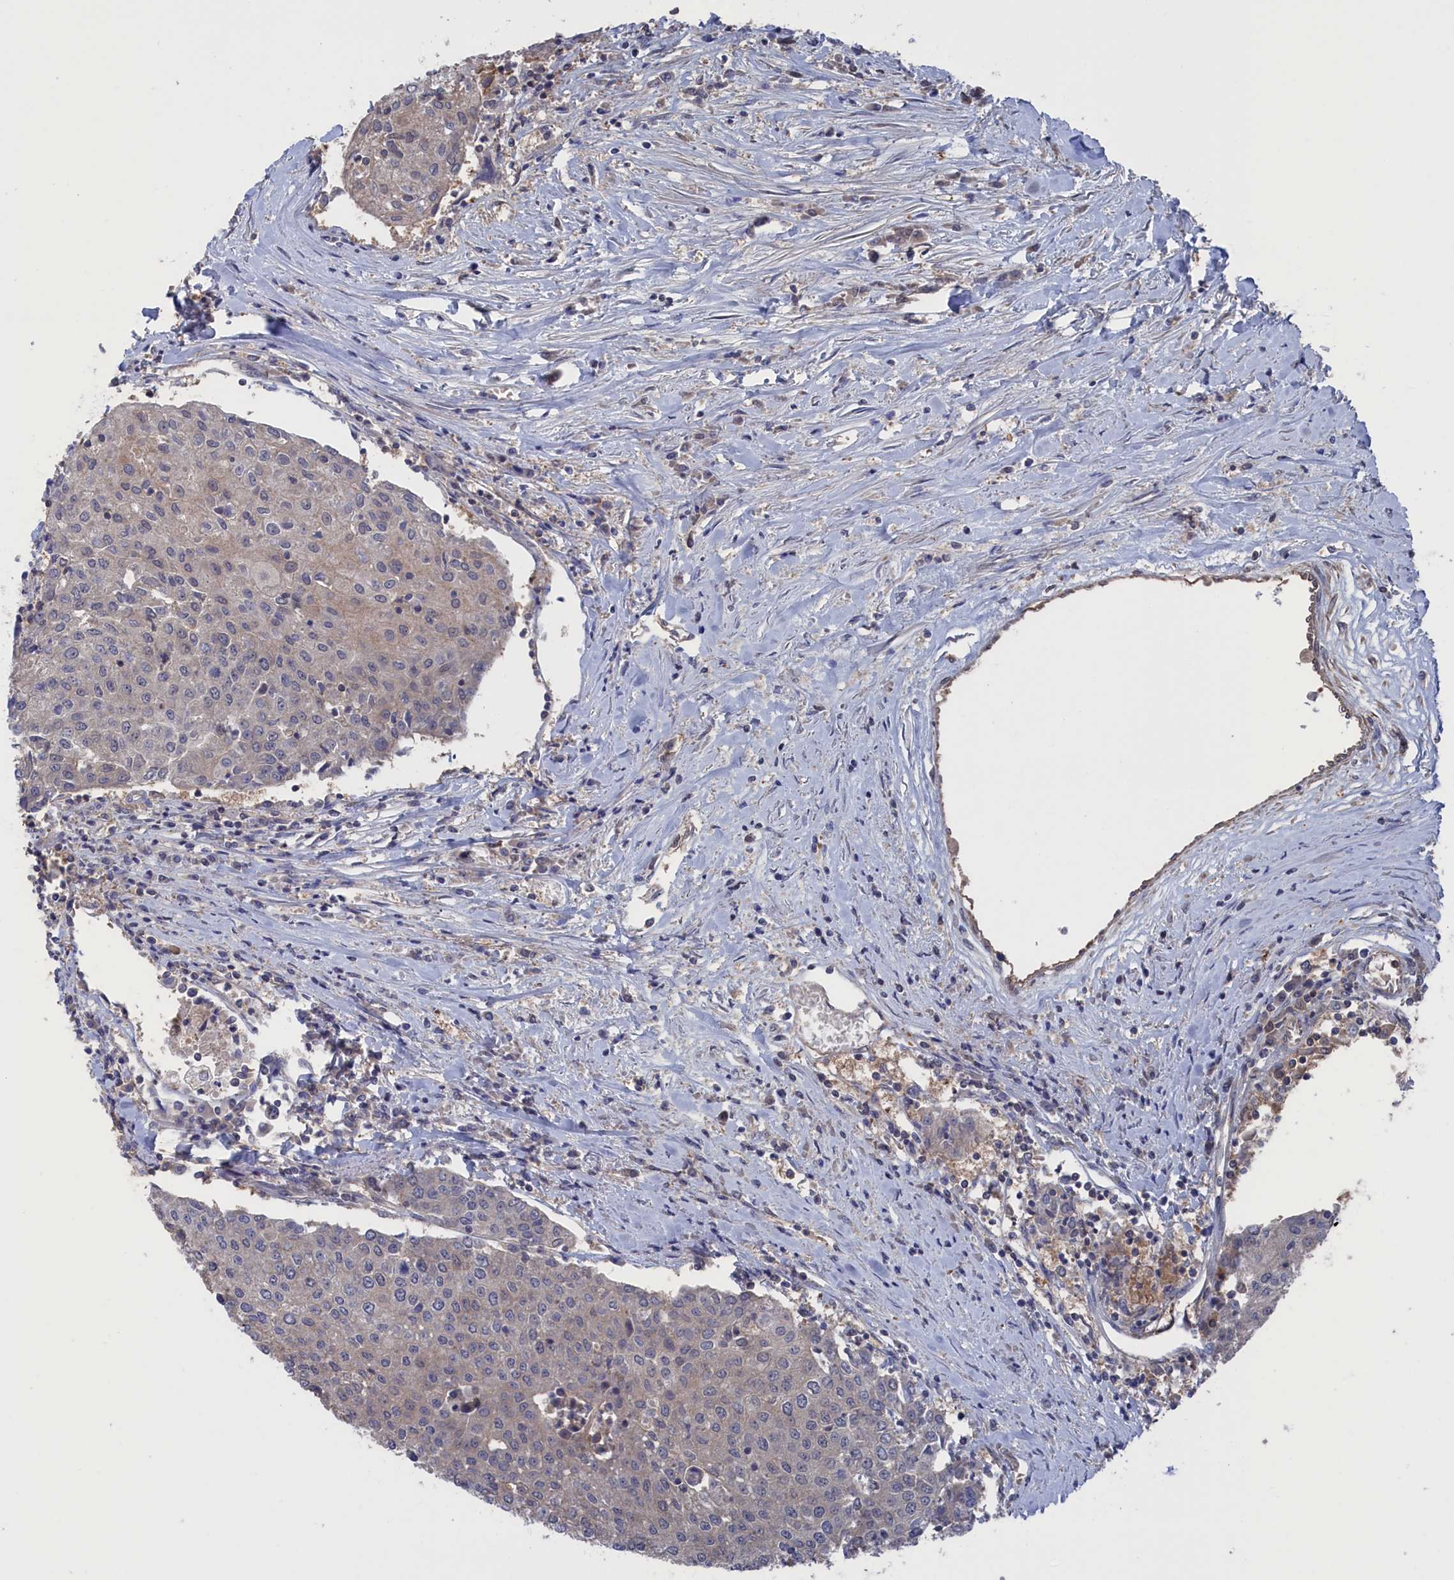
{"staining": {"intensity": "negative", "quantity": "none", "location": "none"}, "tissue": "urothelial cancer", "cell_type": "Tumor cells", "image_type": "cancer", "snomed": [{"axis": "morphology", "description": "Urothelial carcinoma, High grade"}, {"axis": "topography", "description": "Urinary bladder"}], "caption": "A high-resolution image shows immunohistochemistry (IHC) staining of urothelial cancer, which reveals no significant expression in tumor cells.", "gene": "NUTF2", "patient": {"sex": "female", "age": 85}}